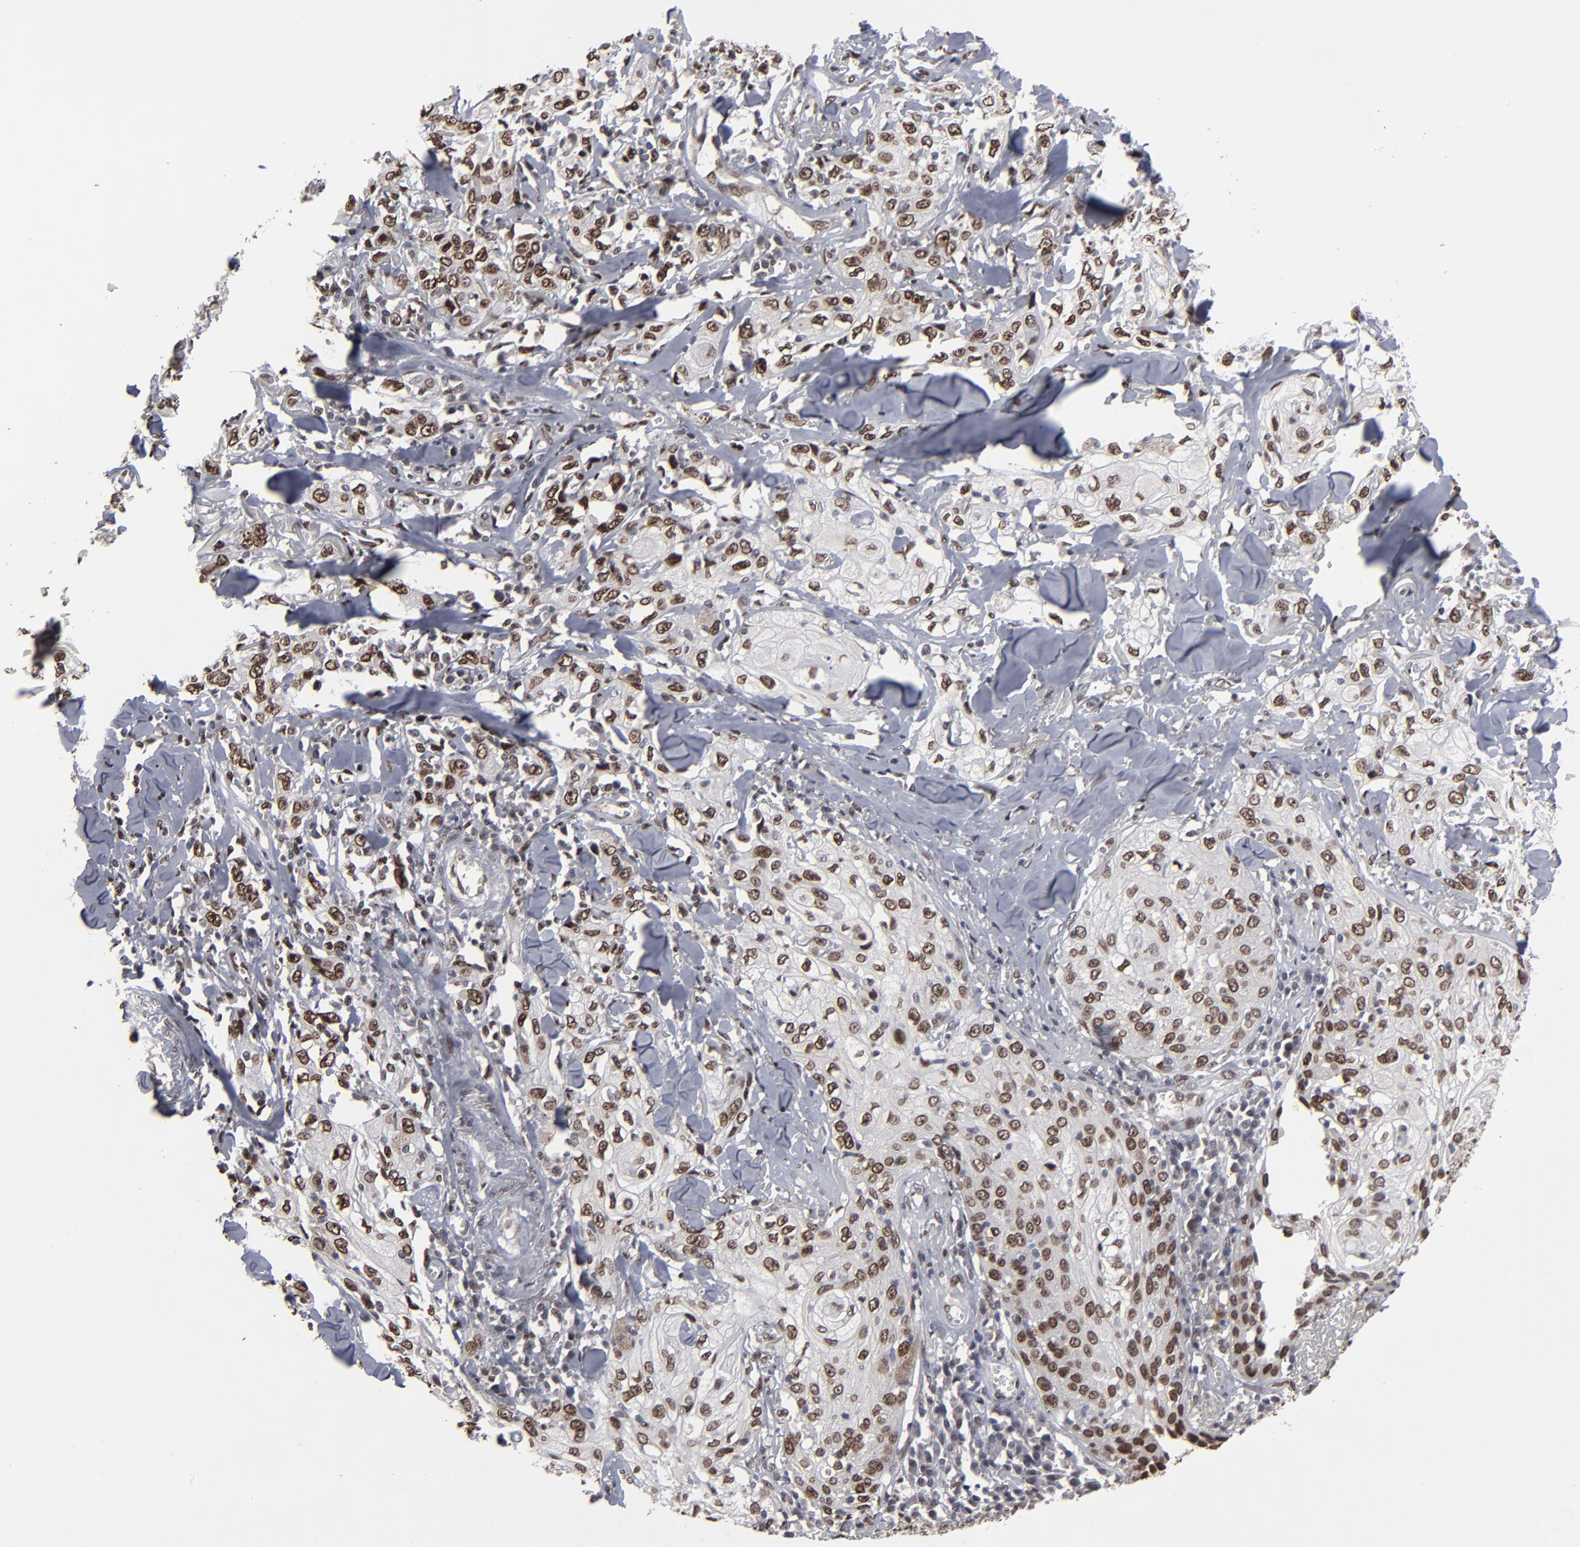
{"staining": {"intensity": "strong", "quantity": ">75%", "location": "nuclear"}, "tissue": "skin cancer", "cell_type": "Tumor cells", "image_type": "cancer", "snomed": [{"axis": "morphology", "description": "Squamous cell carcinoma, NOS"}, {"axis": "topography", "description": "Skin"}], "caption": "Skin cancer (squamous cell carcinoma) was stained to show a protein in brown. There is high levels of strong nuclear staining in approximately >75% of tumor cells. (DAB (3,3'-diaminobenzidine) IHC with brightfield microscopy, high magnification).", "gene": "BAZ1A", "patient": {"sex": "male", "age": 65}}